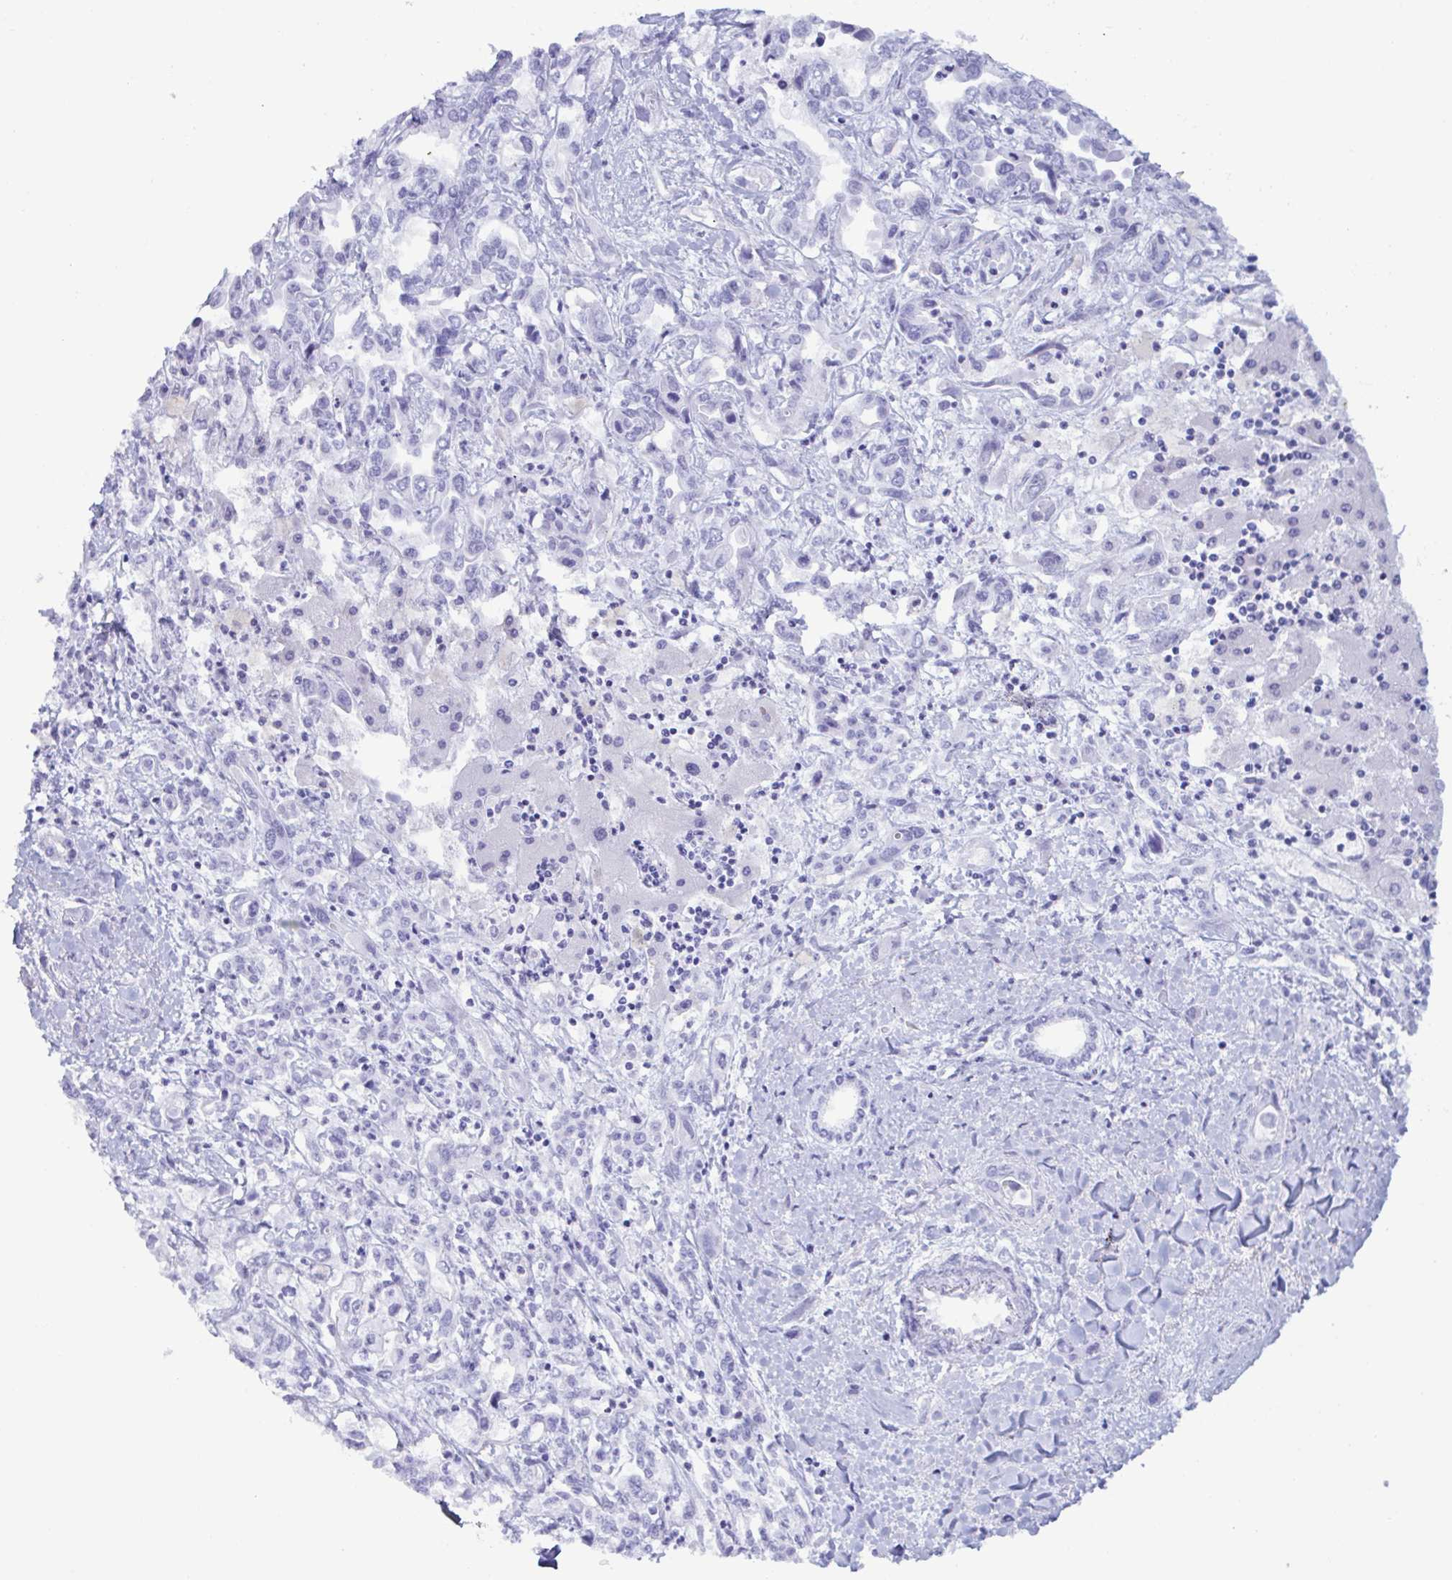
{"staining": {"intensity": "negative", "quantity": "none", "location": "none"}, "tissue": "liver cancer", "cell_type": "Tumor cells", "image_type": "cancer", "snomed": [{"axis": "morphology", "description": "Cholangiocarcinoma"}, {"axis": "topography", "description": "Liver"}], "caption": "DAB (3,3'-diaminobenzidine) immunohistochemical staining of liver cancer displays no significant positivity in tumor cells.", "gene": "MRGPRG", "patient": {"sex": "female", "age": 64}}